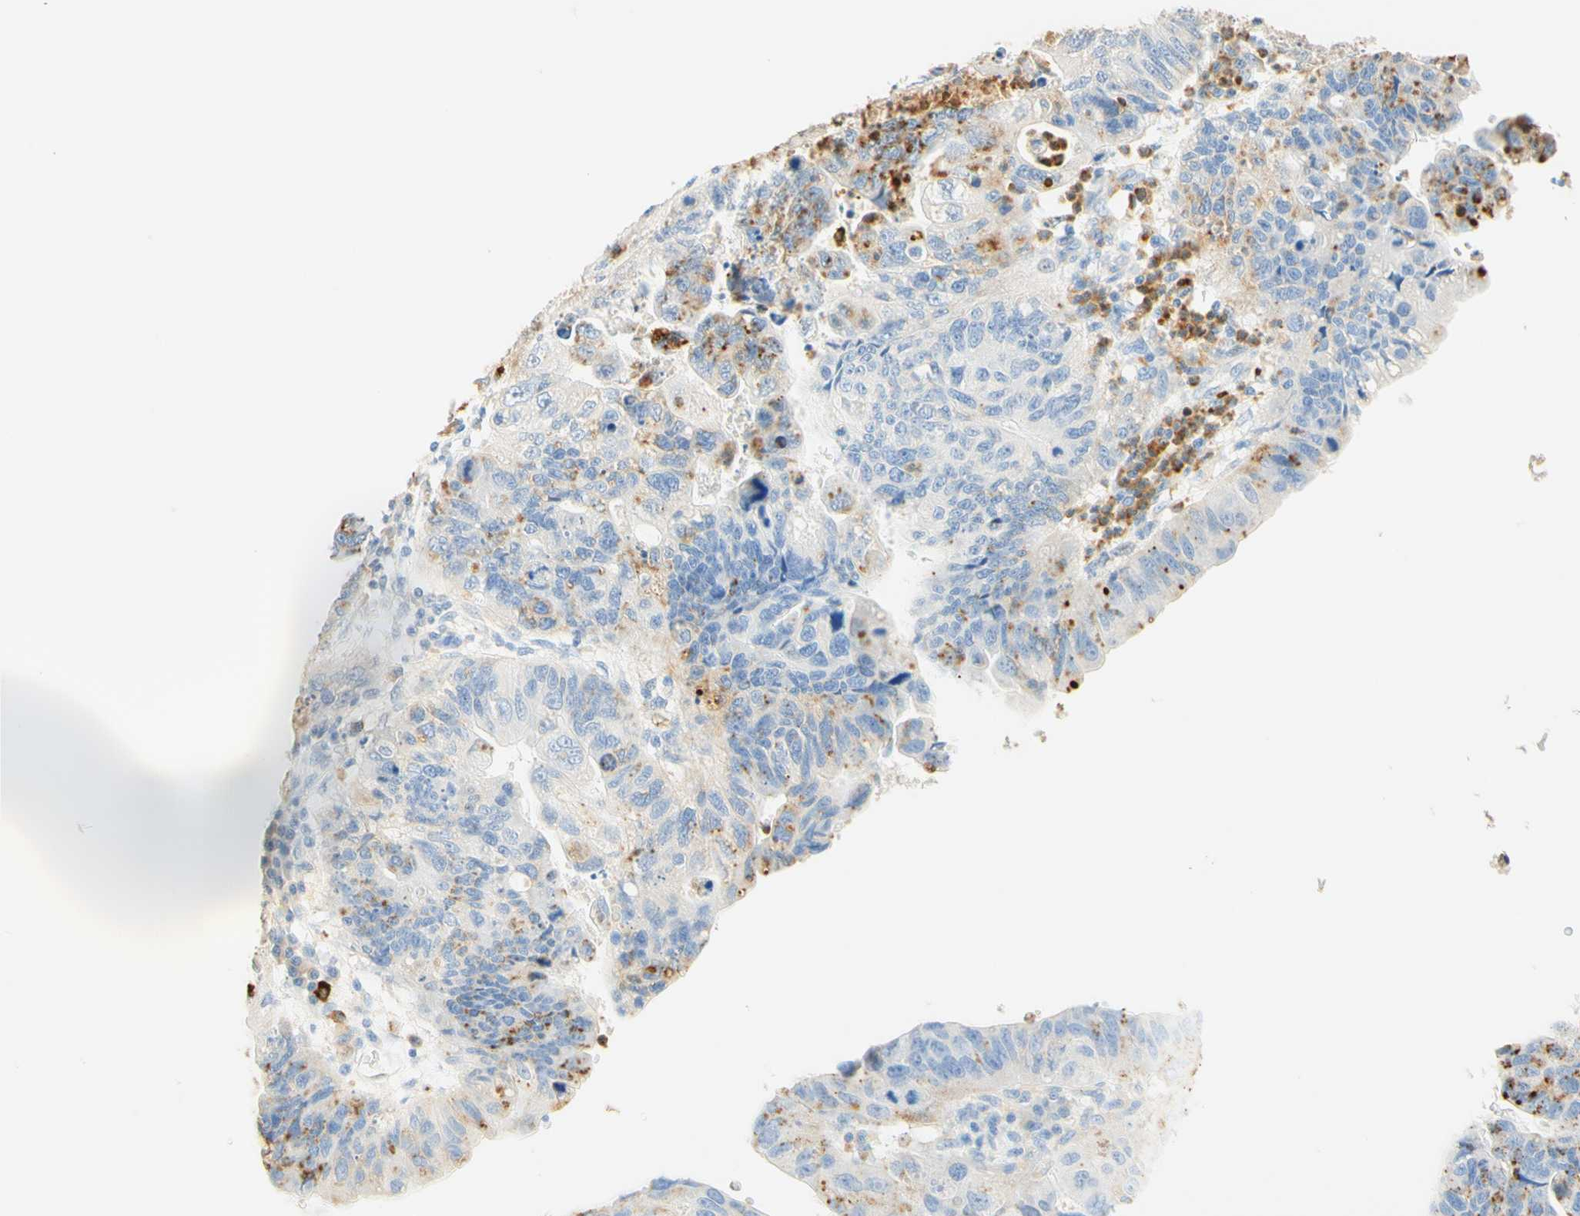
{"staining": {"intensity": "moderate", "quantity": "<25%", "location": "cytoplasmic/membranous"}, "tissue": "stomach cancer", "cell_type": "Tumor cells", "image_type": "cancer", "snomed": [{"axis": "morphology", "description": "Adenocarcinoma, NOS"}, {"axis": "topography", "description": "Stomach"}], "caption": "Immunohistochemistry (IHC) image of human stomach cancer (adenocarcinoma) stained for a protein (brown), which exhibits low levels of moderate cytoplasmic/membranous positivity in about <25% of tumor cells.", "gene": "CD63", "patient": {"sex": "male", "age": 59}}